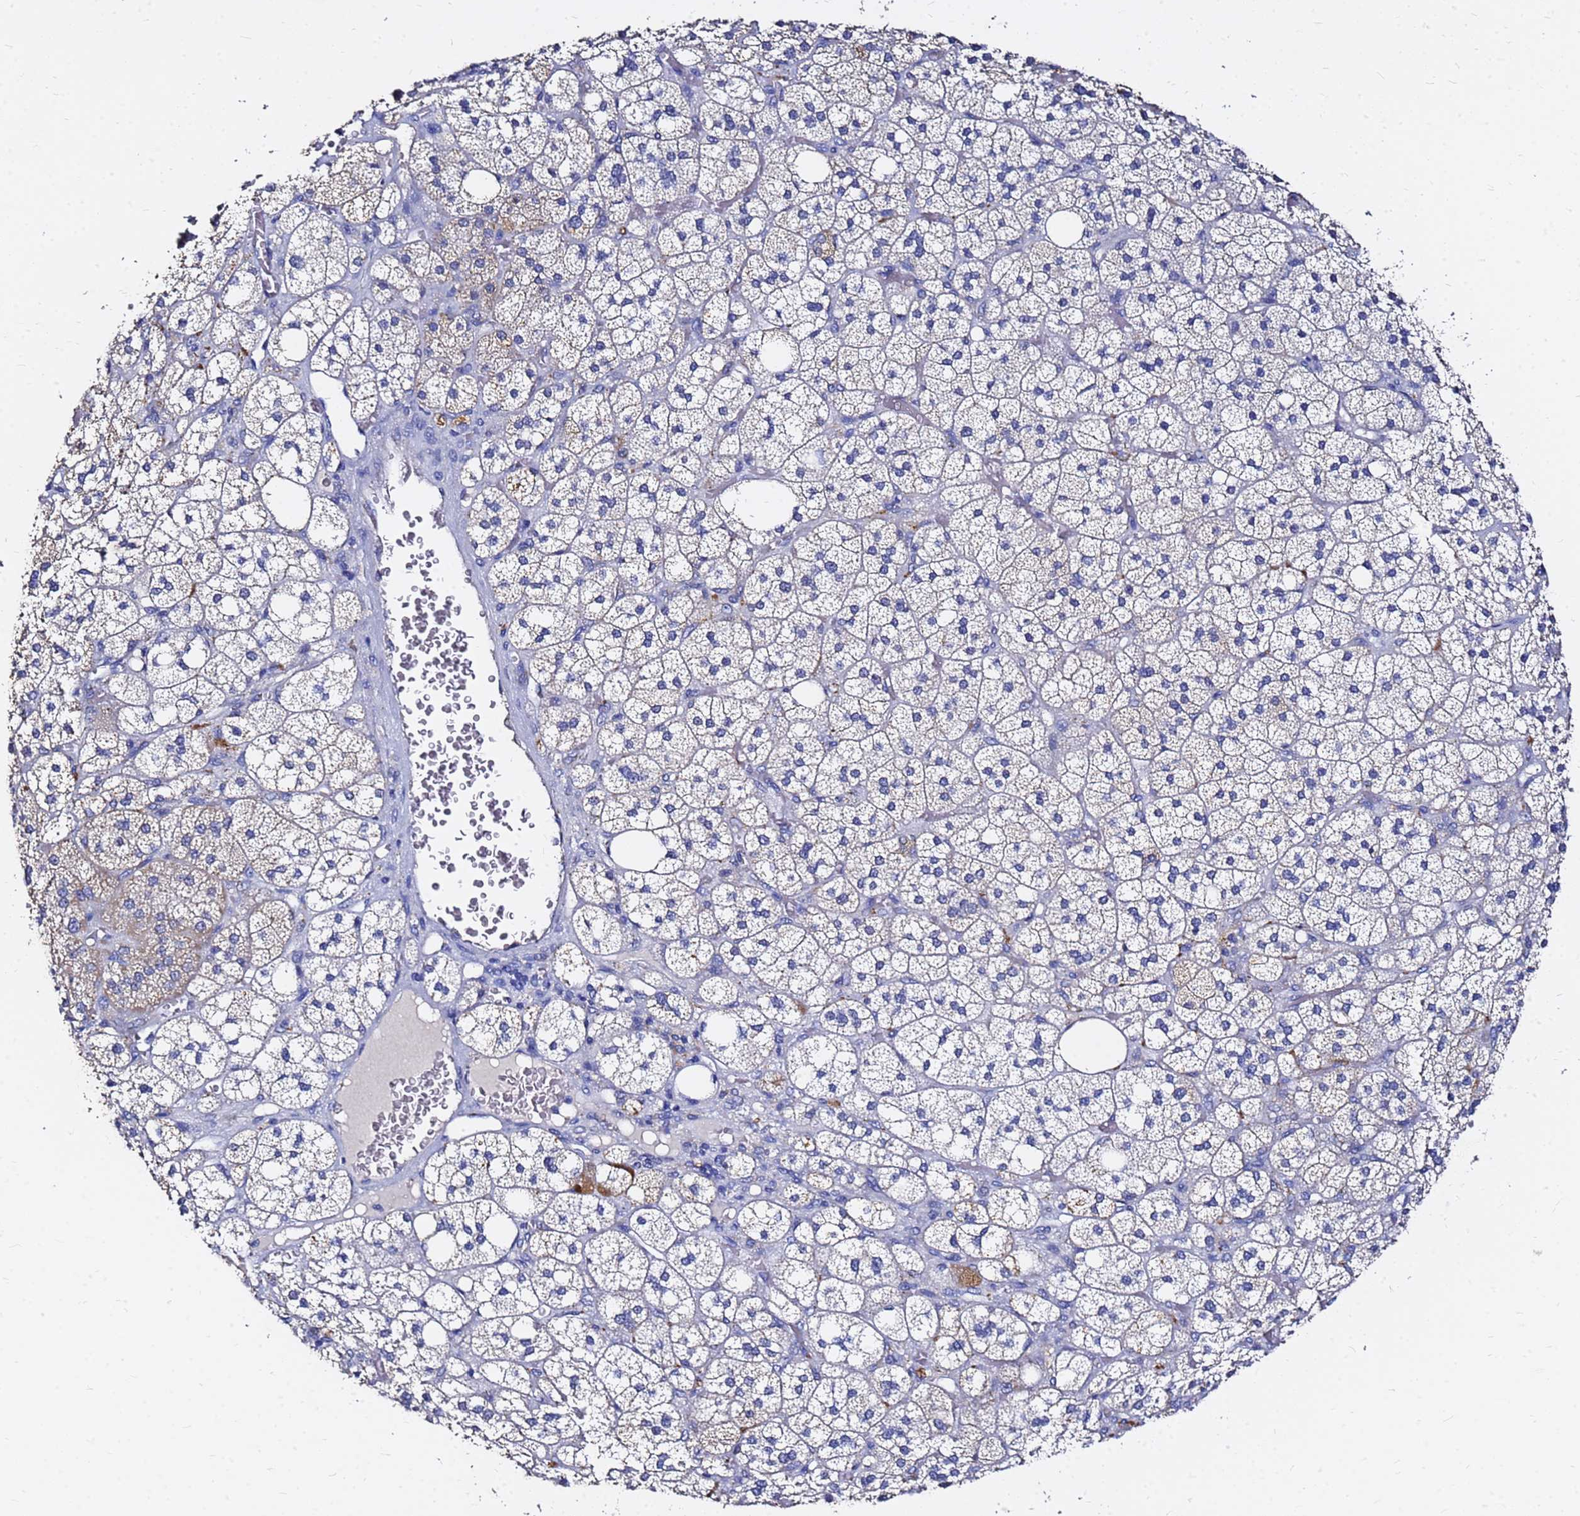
{"staining": {"intensity": "weak", "quantity": "<25%", "location": "cytoplasmic/membranous"}, "tissue": "adrenal gland", "cell_type": "Glandular cells", "image_type": "normal", "snomed": [{"axis": "morphology", "description": "Normal tissue, NOS"}, {"axis": "topography", "description": "Adrenal gland"}], "caption": "The histopathology image reveals no staining of glandular cells in benign adrenal gland. (DAB immunohistochemistry visualized using brightfield microscopy, high magnification).", "gene": "FAM183A", "patient": {"sex": "male", "age": 61}}